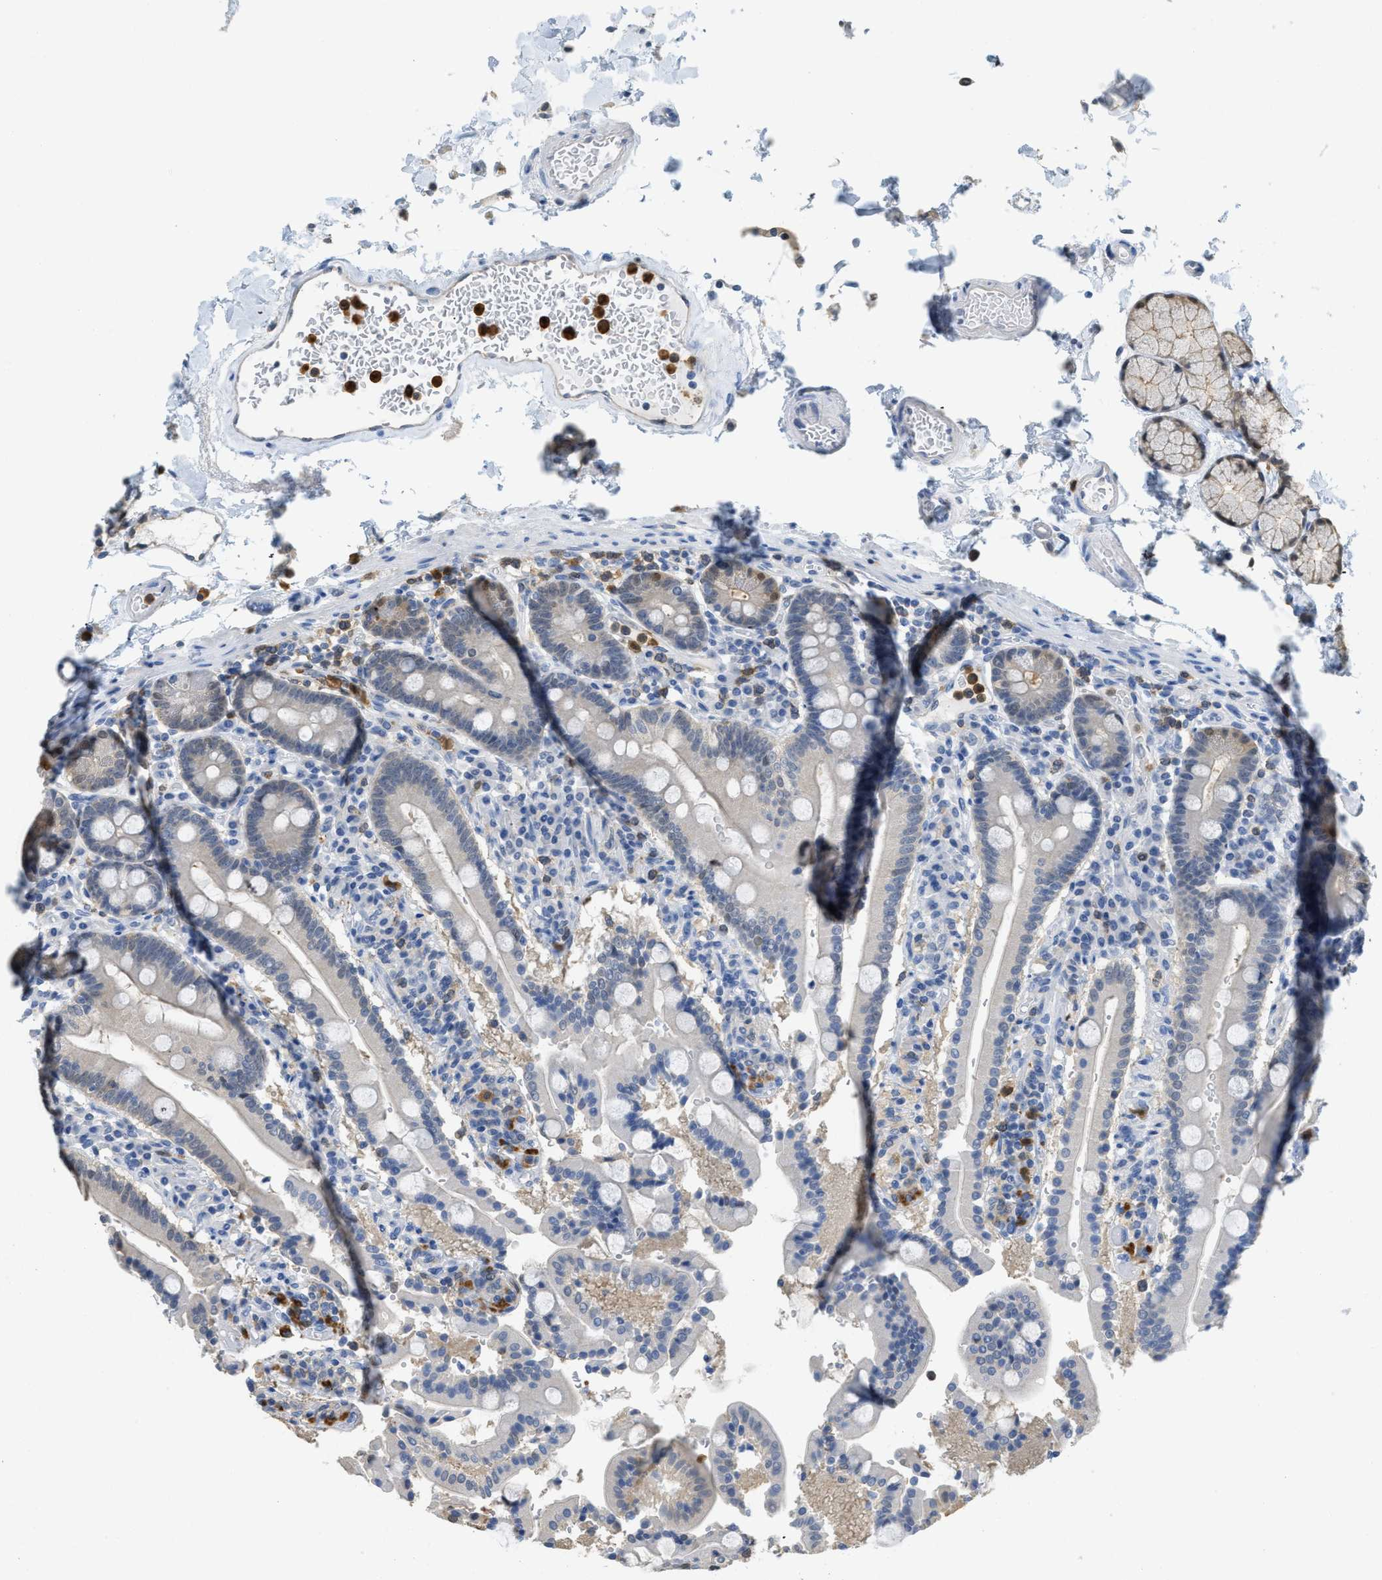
{"staining": {"intensity": "weak", "quantity": "<25%", "location": "cytoplasmic/membranous,nuclear"}, "tissue": "duodenum", "cell_type": "Glandular cells", "image_type": "normal", "snomed": [{"axis": "morphology", "description": "Normal tissue, NOS"}, {"axis": "topography", "description": "Small intestine, NOS"}], "caption": "The photomicrograph demonstrates no staining of glandular cells in benign duodenum.", "gene": "SERPINB1", "patient": {"sex": "female", "age": 71}}